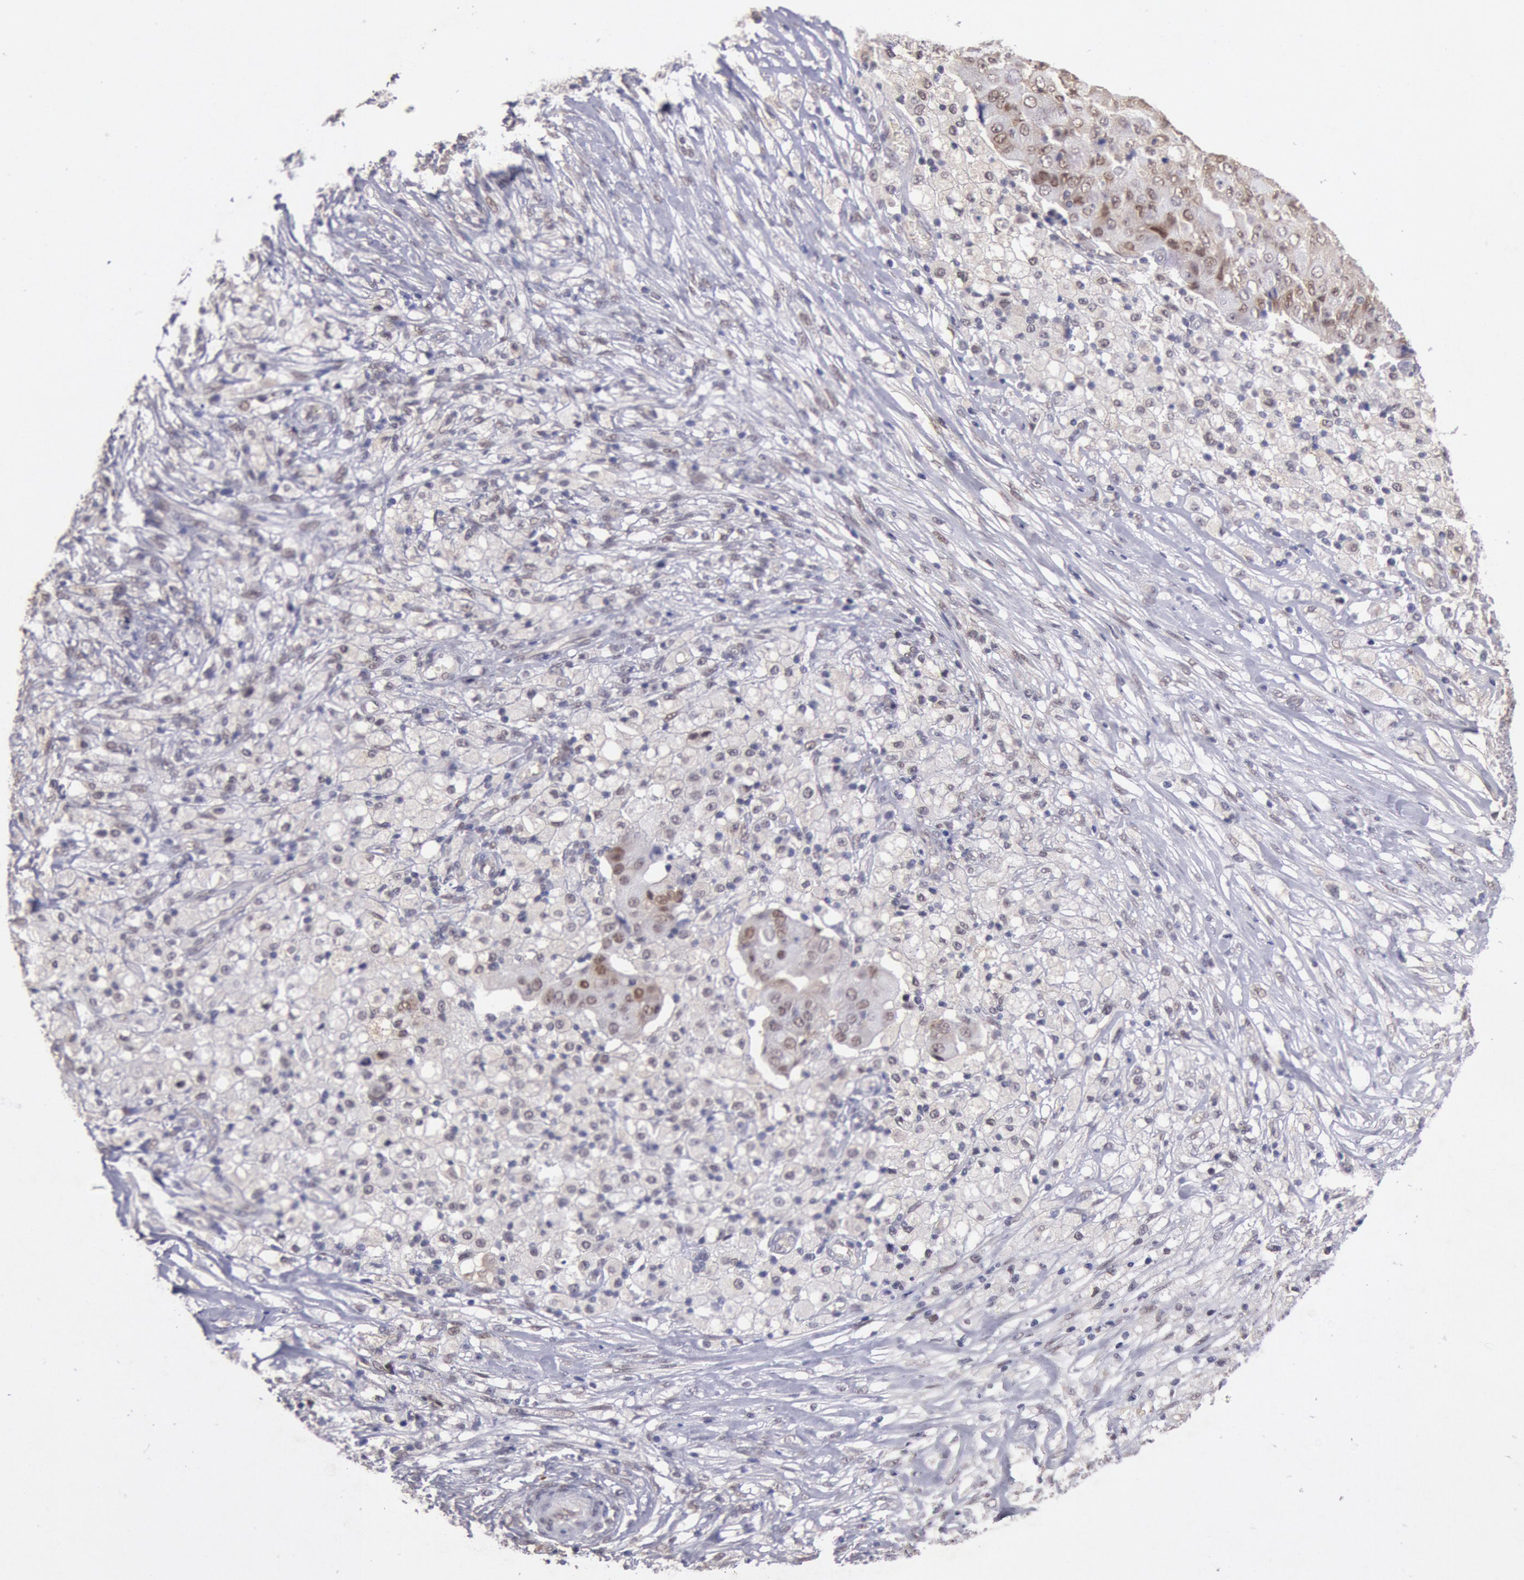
{"staining": {"intensity": "weak", "quantity": ">75%", "location": "nuclear"}, "tissue": "ovarian cancer", "cell_type": "Tumor cells", "image_type": "cancer", "snomed": [{"axis": "morphology", "description": "Carcinoma, endometroid"}, {"axis": "topography", "description": "Ovary"}], "caption": "Human ovarian cancer (endometroid carcinoma) stained for a protein (brown) demonstrates weak nuclear positive staining in approximately >75% of tumor cells.", "gene": "CDKN2B", "patient": {"sex": "female", "age": 42}}